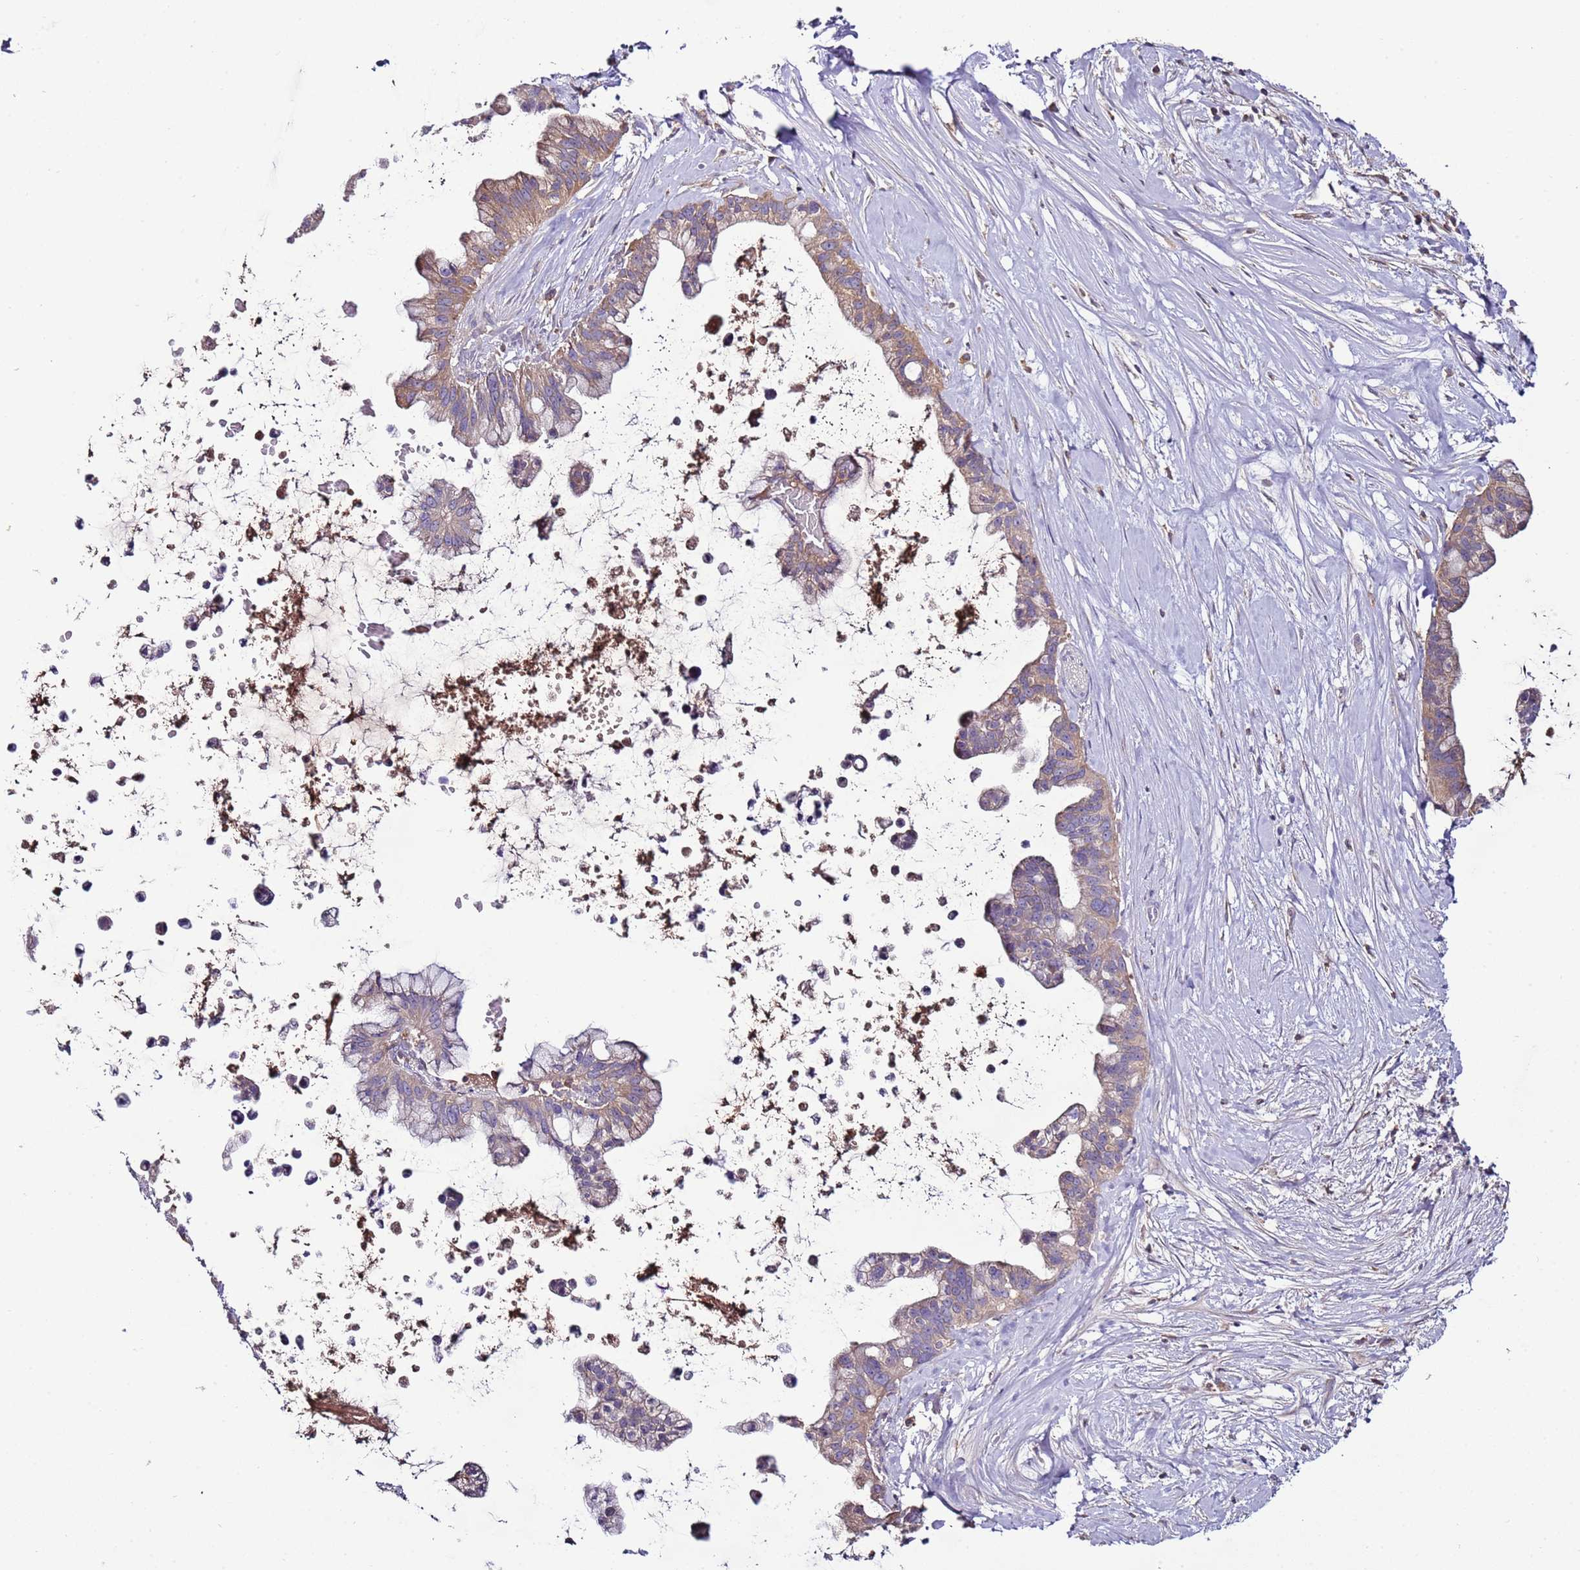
{"staining": {"intensity": "weak", "quantity": ">75%", "location": "cytoplasmic/membranous"}, "tissue": "pancreatic cancer", "cell_type": "Tumor cells", "image_type": "cancer", "snomed": [{"axis": "morphology", "description": "Adenocarcinoma, NOS"}, {"axis": "topography", "description": "Pancreas"}], "caption": "DAB (3,3'-diaminobenzidine) immunohistochemical staining of pancreatic adenocarcinoma demonstrates weak cytoplasmic/membranous protein staining in about >75% of tumor cells.", "gene": "IGIP", "patient": {"sex": "female", "age": 83}}